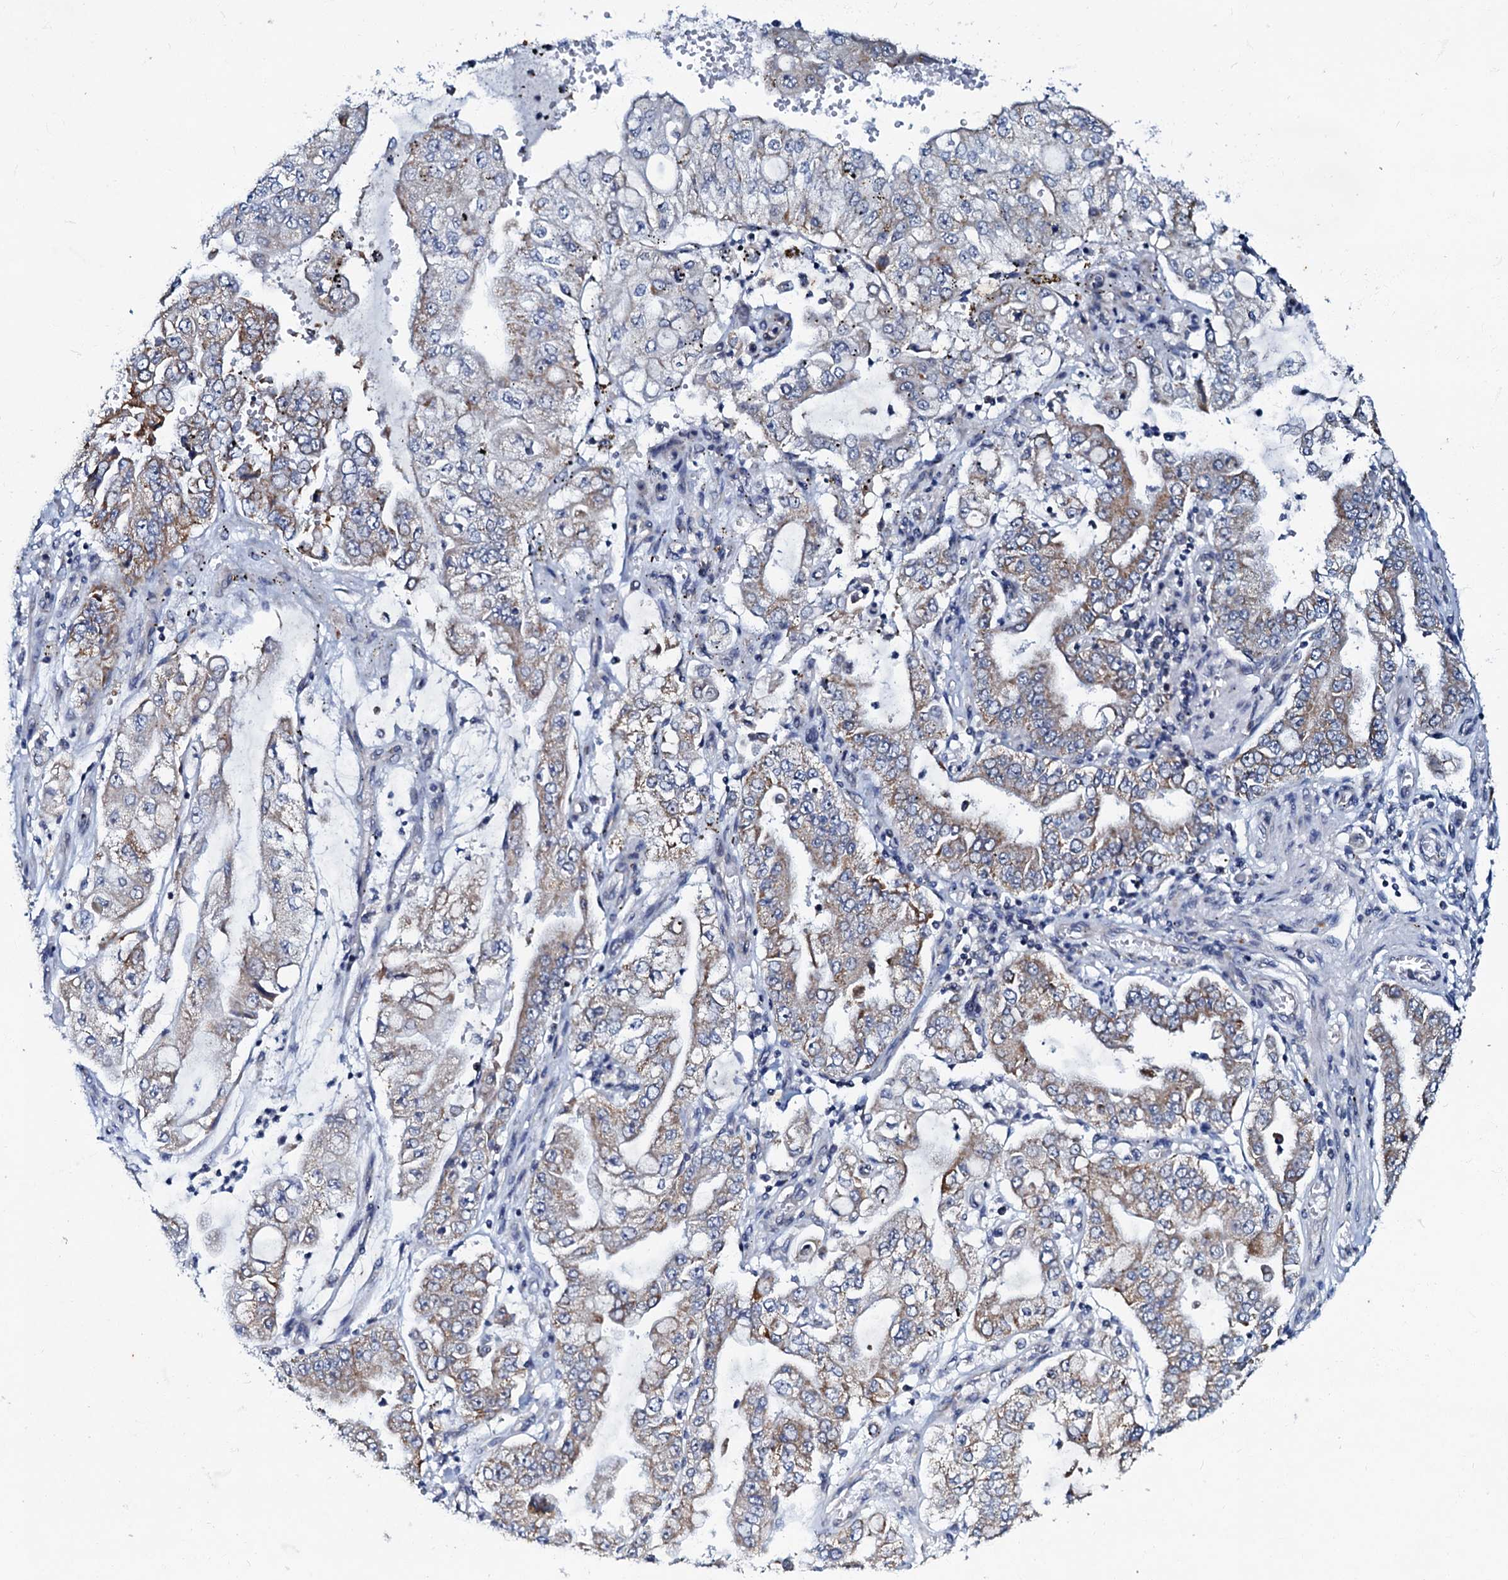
{"staining": {"intensity": "weak", "quantity": "25%-75%", "location": "cytoplasmic/membranous"}, "tissue": "stomach cancer", "cell_type": "Tumor cells", "image_type": "cancer", "snomed": [{"axis": "morphology", "description": "Adenocarcinoma, NOS"}, {"axis": "topography", "description": "Stomach"}], "caption": "About 25%-75% of tumor cells in stomach cancer display weak cytoplasmic/membranous protein expression as visualized by brown immunohistochemical staining.", "gene": "MRPL51", "patient": {"sex": "male", "age": 76}}